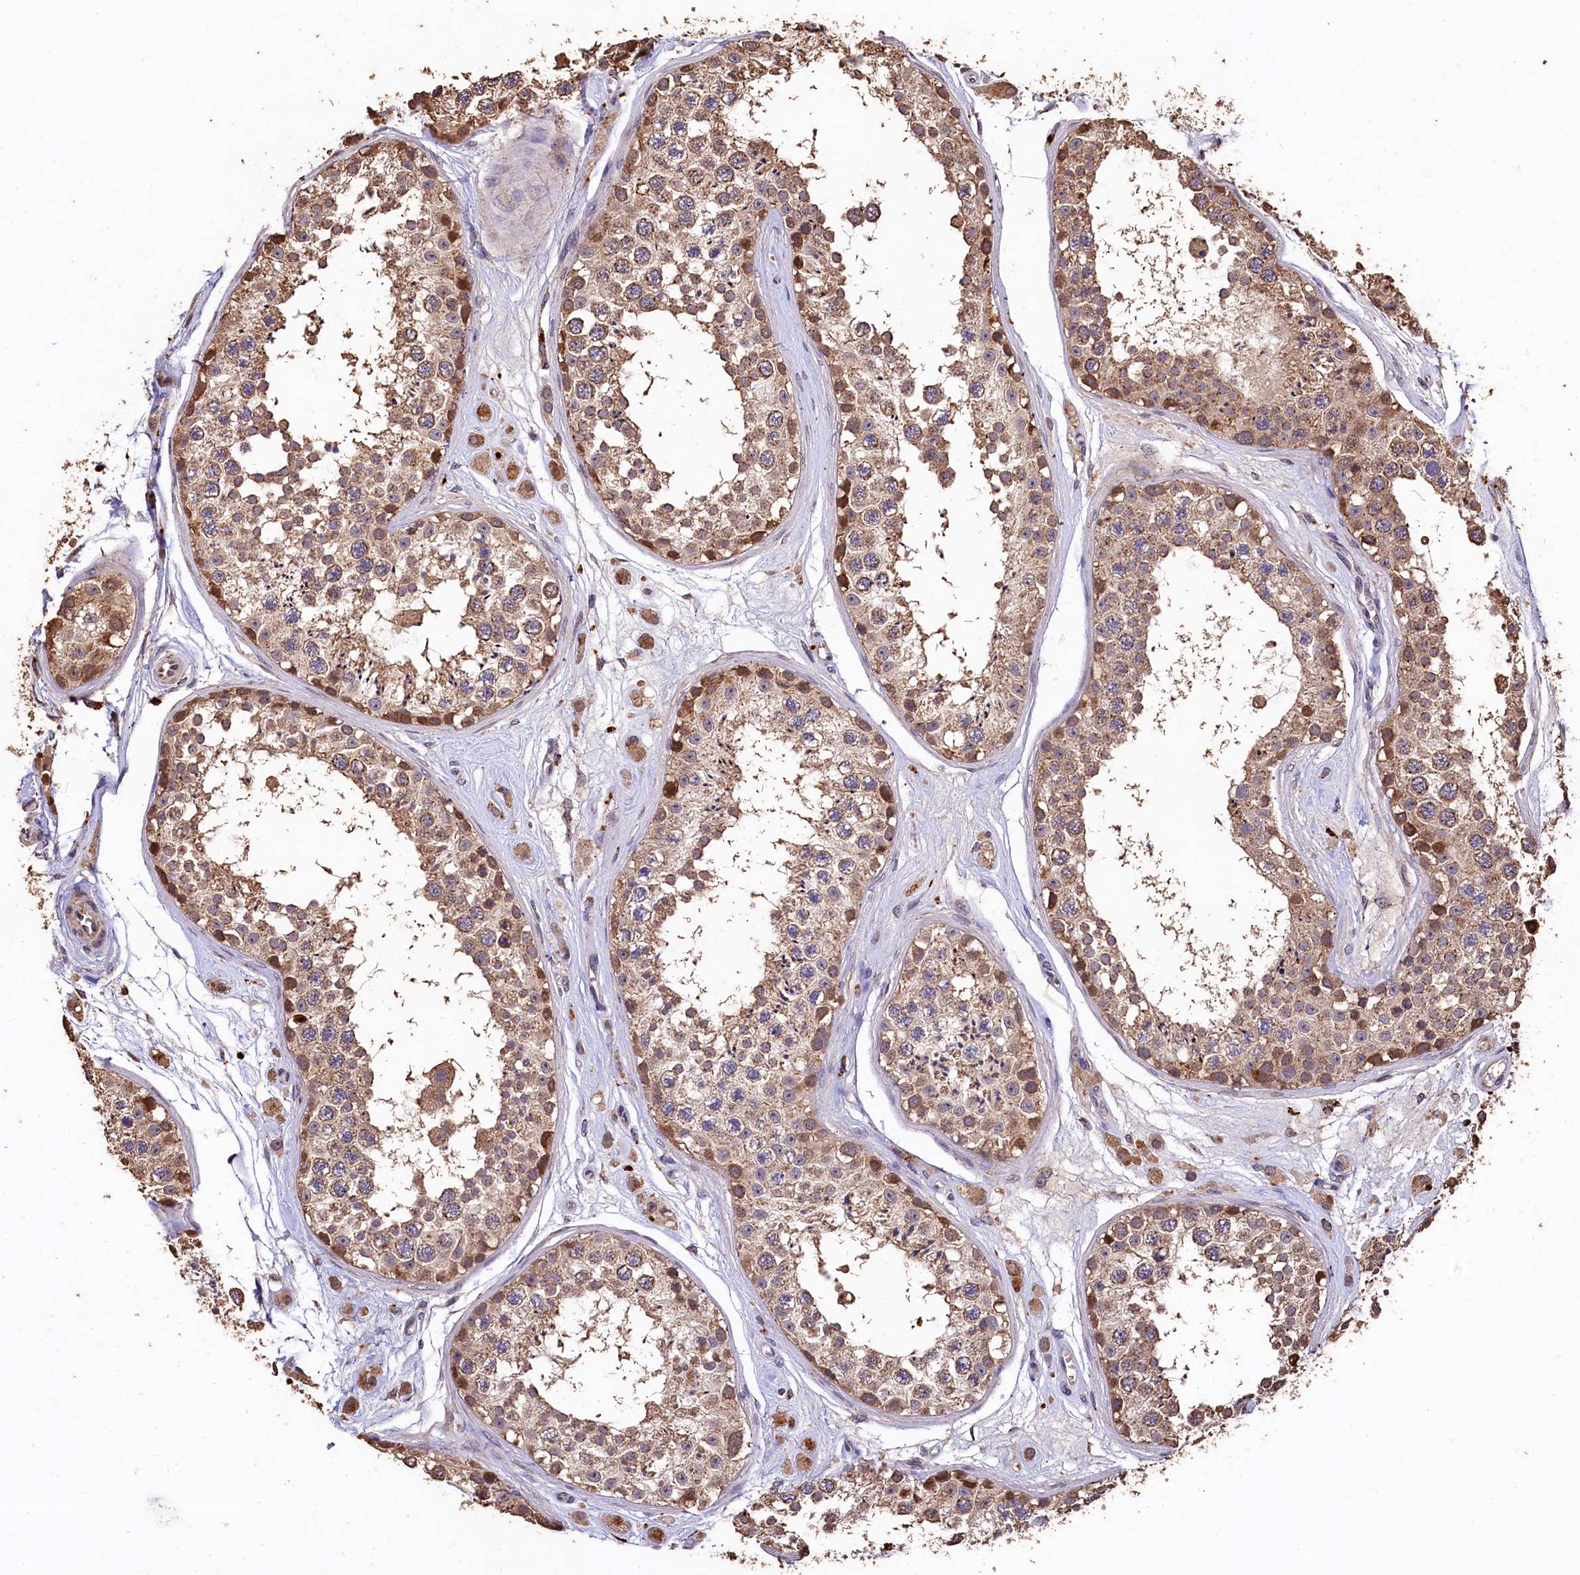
{"staining": {"intensity": "moderate", "quantity": ">75%", "location": "cytoplasmic/membranous"}, "tissue": "testis", "cell_type": "Cells in seminiferous ducts", "image_type": "normal", "snomed": [{"axis": "morphology", "description": "Normal tissue, NOS"}, {"axis": "topography", "description": "Testis"}], "caption": "Moderate cytoplasmic/membranous protein positivity is identified in approximately >75% of cells in seminiferous ducts in testis.", "gene": "LSM4", "patient": {"sex": "male", "age": 25}}